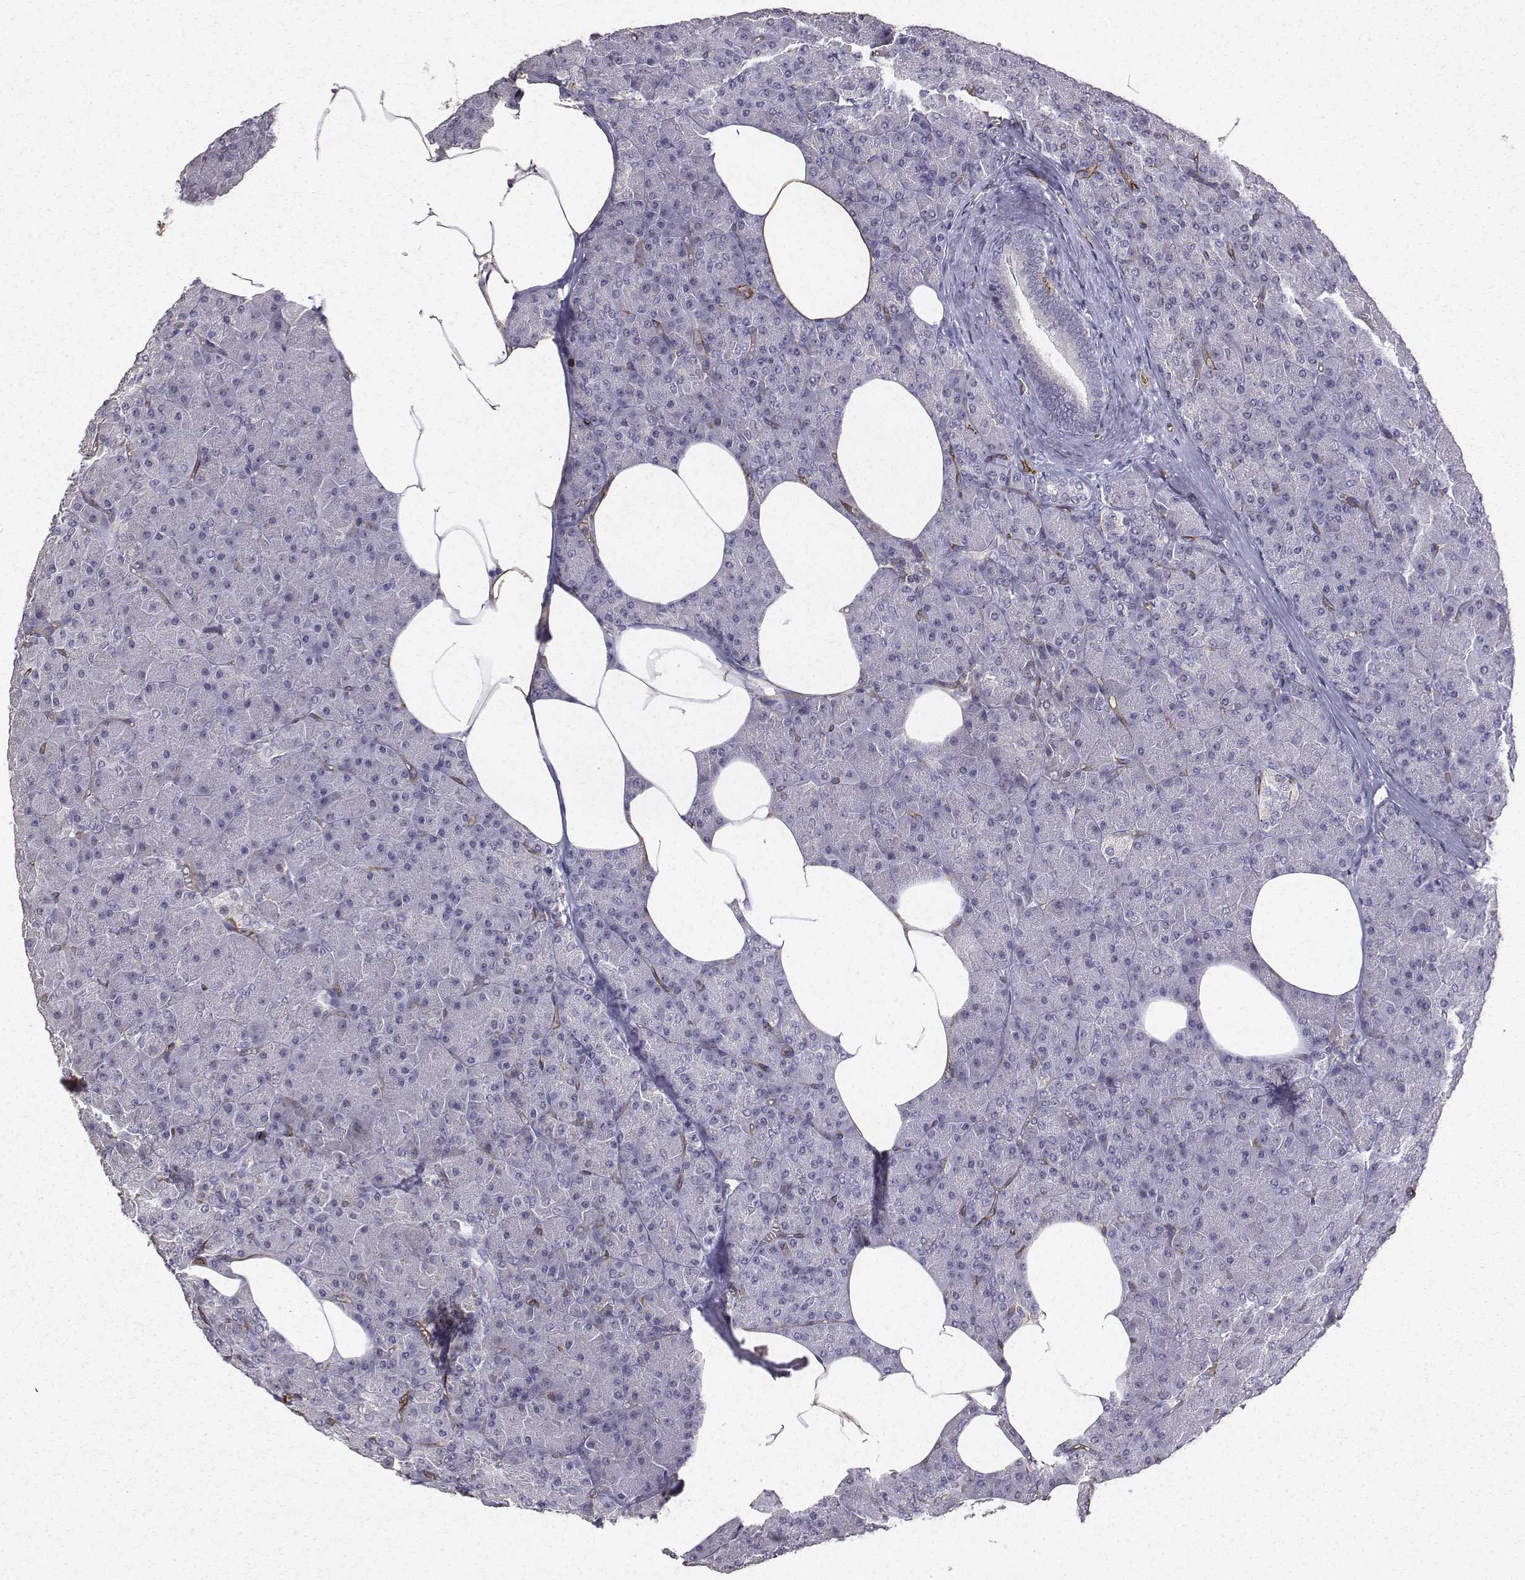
{"staining": {"intensity": "negative", "quantity": "none", "location": "none"}, "tissue": "pancreas", "cell_type": "Exocrine glandular cells", "image_type": "normal", "snomed": [{"axis": "morphology", "description": "Normal tissue, NOS"}, {"axis": "topography", "description": "Pancreas"}], "caption": "Protein analysis of unremarkable pancreas demonstrates no significant expression in exocrine glandular cells. (DAB immunohistochemistry visualized using brightfield microscopy, high magnification).", "gene": "PTPRG", "patient": {"sex": "female", "age": 45}}